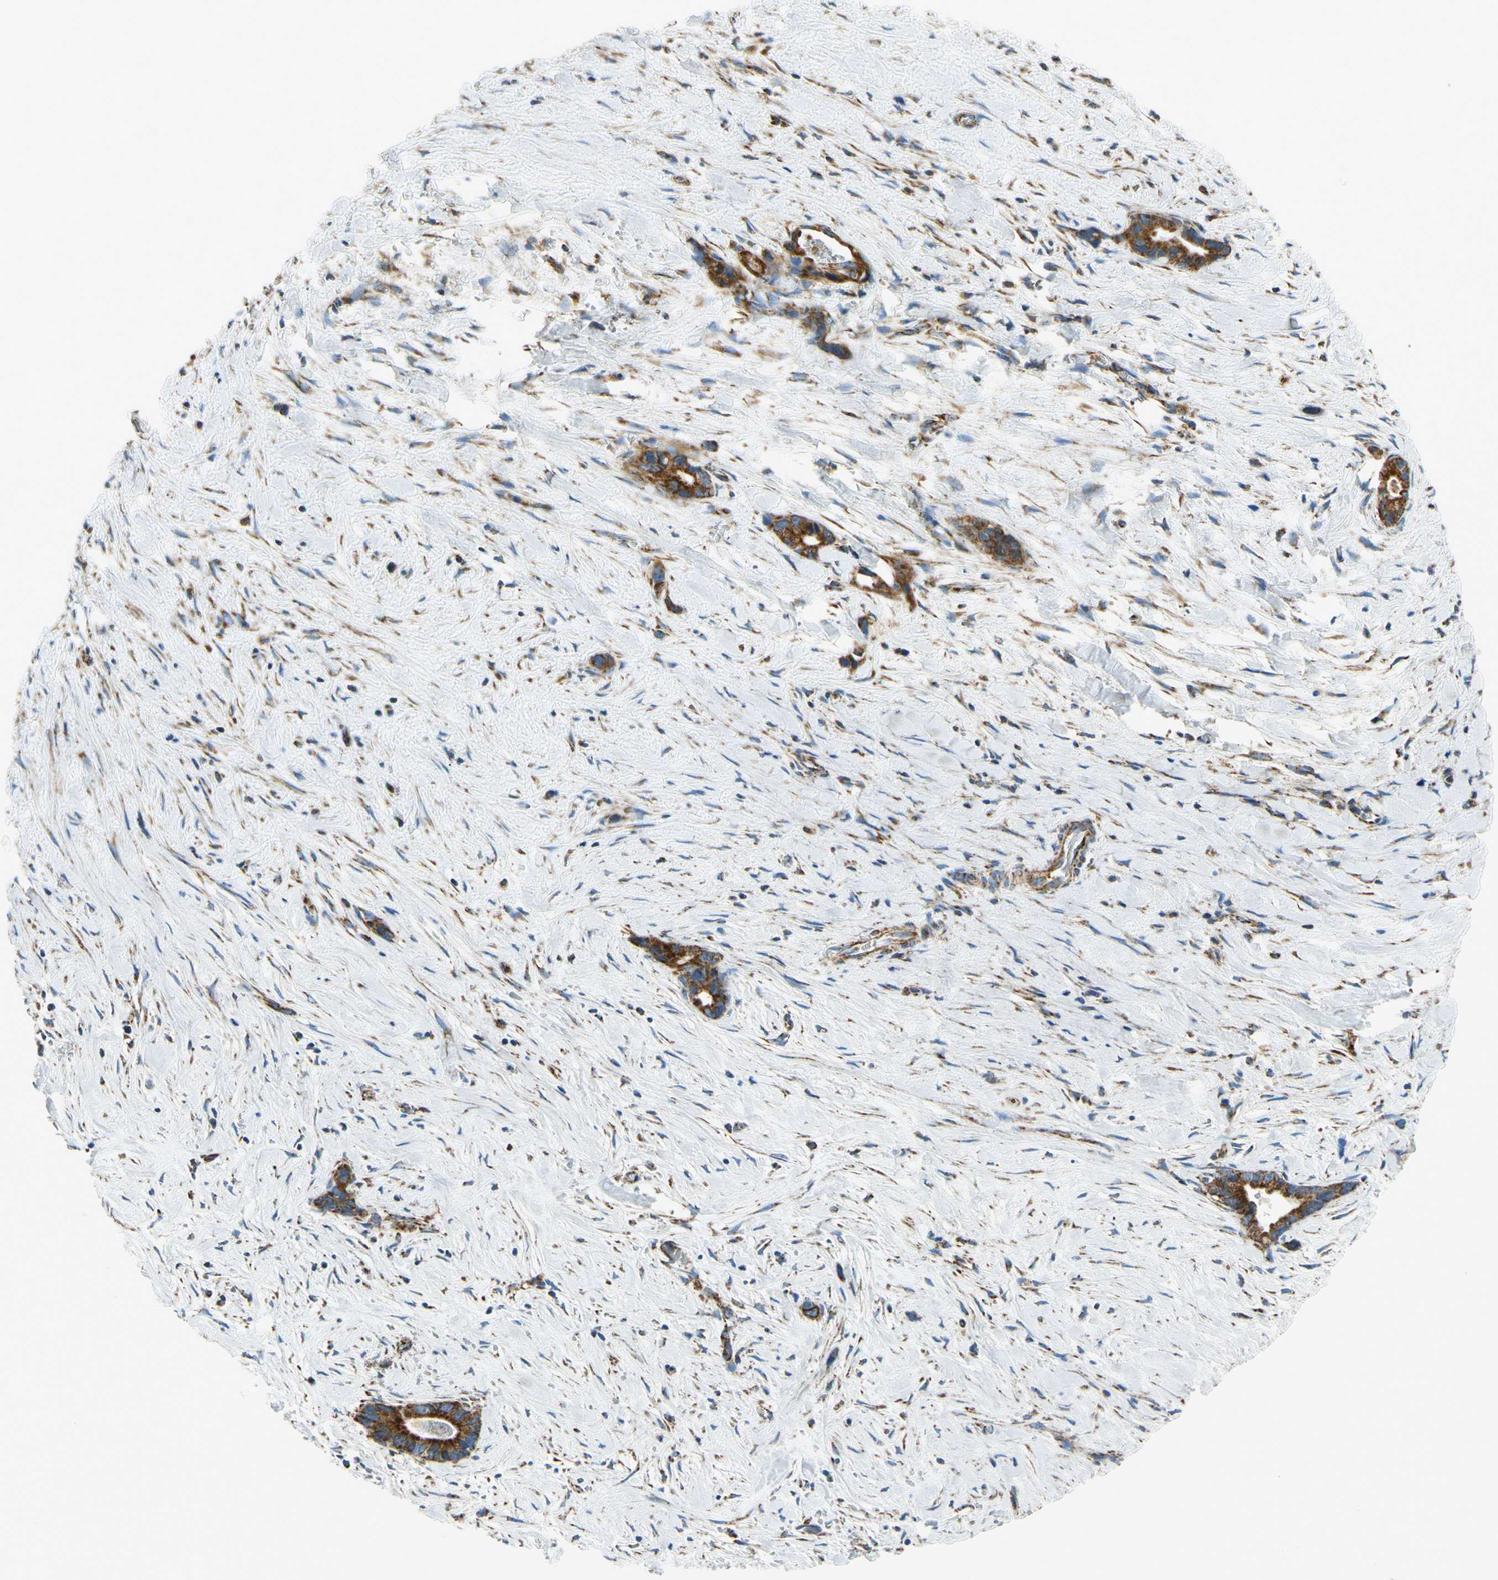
{"staining": {"intensity": "strong", "quantity": ">75%", "location": "cytoplasmic/membranous"}, "tissue": "liver cancer", "cell_type": "Tumor cells", "image_type": "cancer", "snomed": [{"axis": "morphology", "description": "Cholangiocarcinoma"}, {"axis": "topography", "description": "Liver"}], "caption": "A histopathology image of human liver cancer (cholangiocarcinoma) stained for a protein demonstrates strong cytoplasmic/membranous brown staining in tumor cells. The staining was performed using DAB to visualize the protein expression in brown, while the nuclei were stained in blue with hematoxylin (Magnification: 20x).", "gene": "MAVS", "patient": {"sex": "female", "age": 55}}